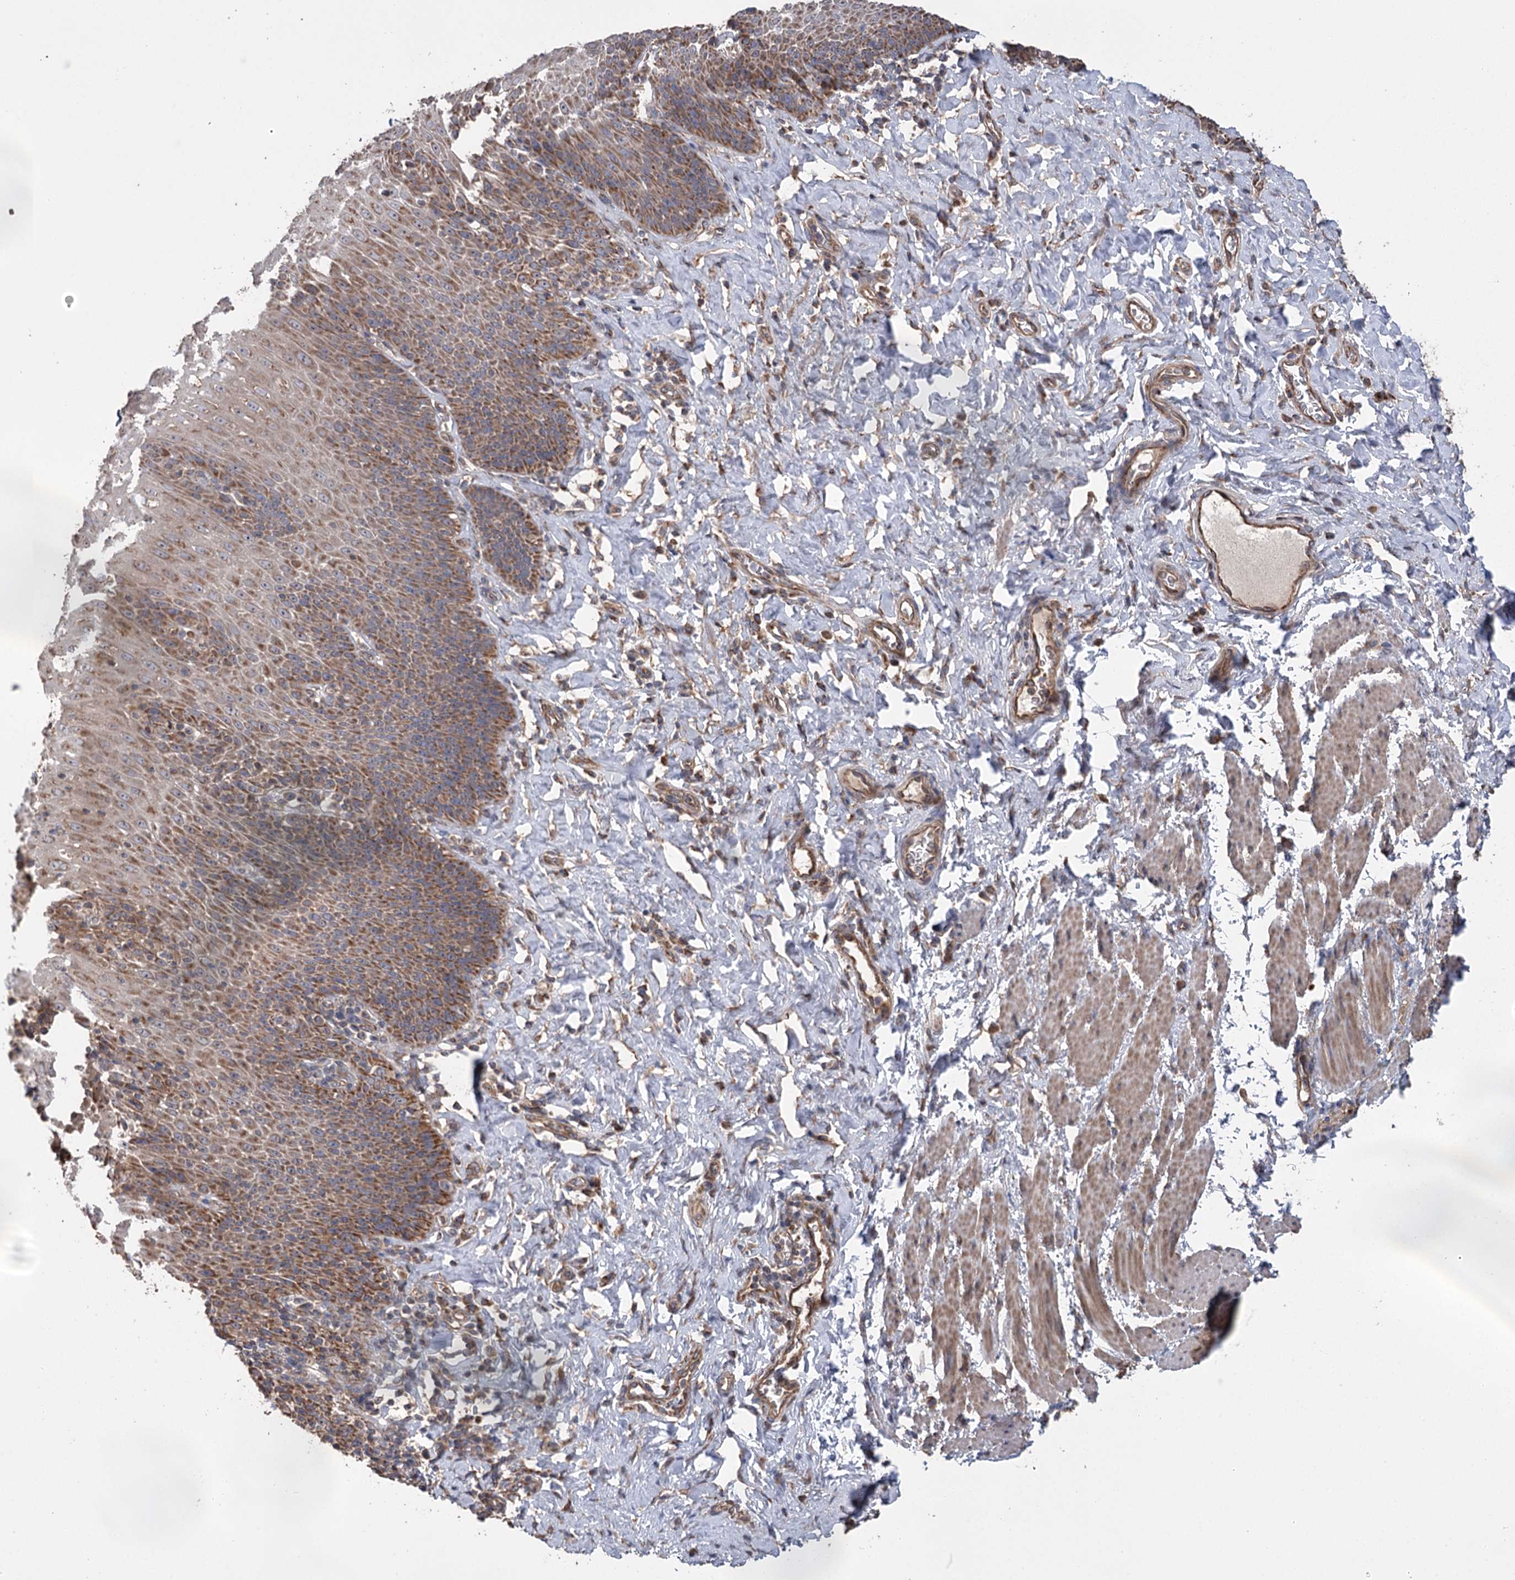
{"staining": {"intensity": "moderate", "quantity": ">75%", "location": "cytoplasmic/membranous"}, "tissue": "esophagus", "cell_type": "Squamous epithelial cells", "image_type": "normal", "snomed": [{"axis": "morphology", "description": "Normal tissue, NOS"}, {"axis": "topography", "description": "Esophagus"}], "caption": "This micrograph shows immunohistochemistry (IHC) staining of benign human esophagus, with medium moderate cytoplasmic/membranous positivity in approximately >75% of squamous epithelial cells.", "gene": "RWDD4", "patient": {"sex": "female", "age": 61}}